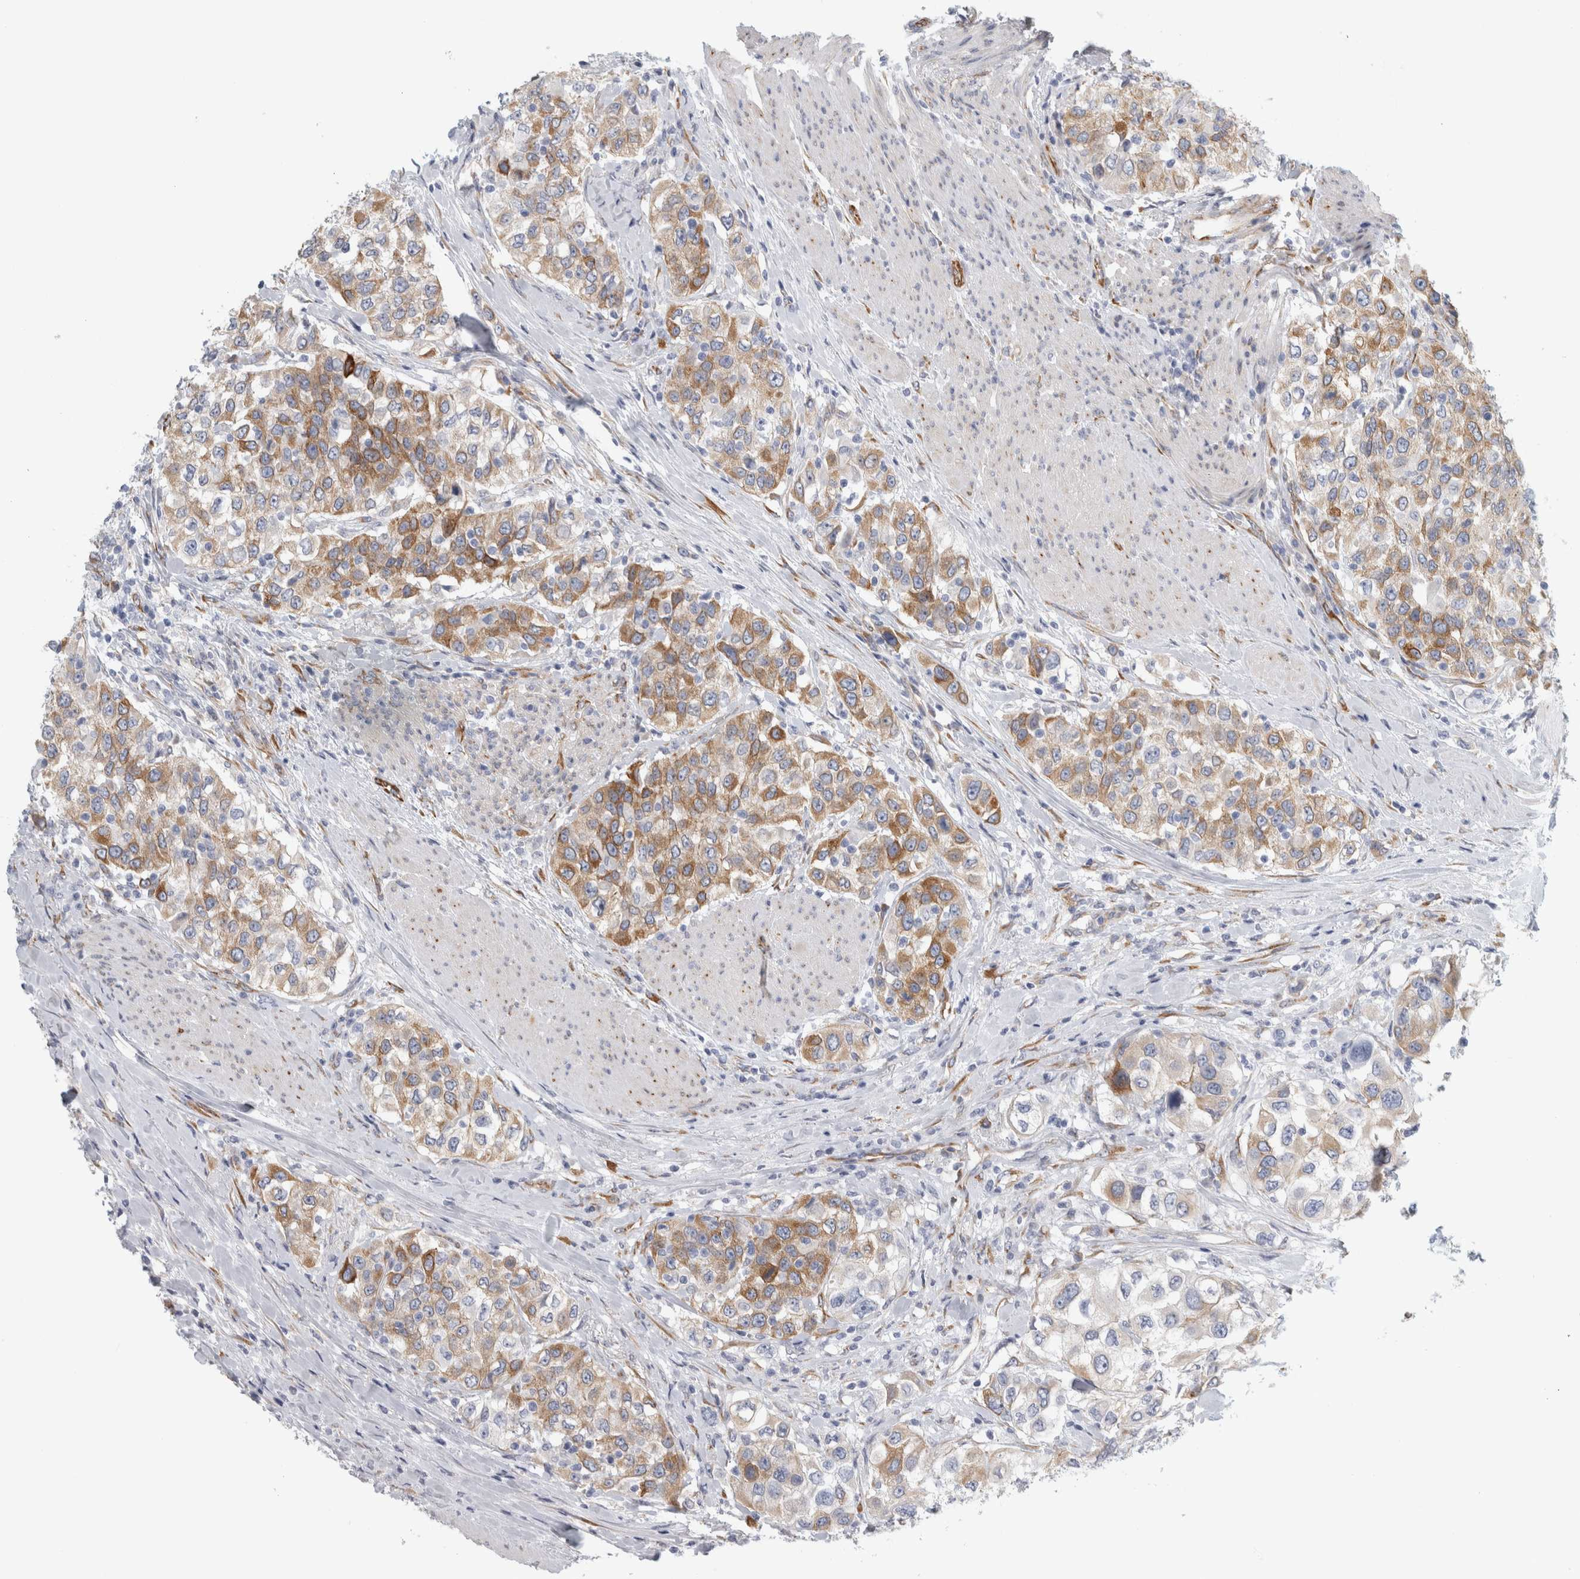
{"staining": {"intensity": "moderate", "quantity": ">75%", "location": "cytoplasmic/membranous"}, "tissue": "urothelial cancer", "cell_type": "Tumor cells", "image_type": "cancer", "snomed": [{"axis": "morphology", "description": "Urothelial carcinoma, High grade"}, {"axis": "topography", "description": "Urinary bladder"}], "caption": "The micrograph displays immunohistochemical staining of urothelial carcinoma (high-grade). There is moderate cytoplasmic/membranous expression is seen in about >75% of tumor cells. Immunohistochemistry (ihc) stains the protein in brown and the nuclei are stained blue.", "gene": "B3GNT3", "patient": {"sex": "female", "age": 80}}